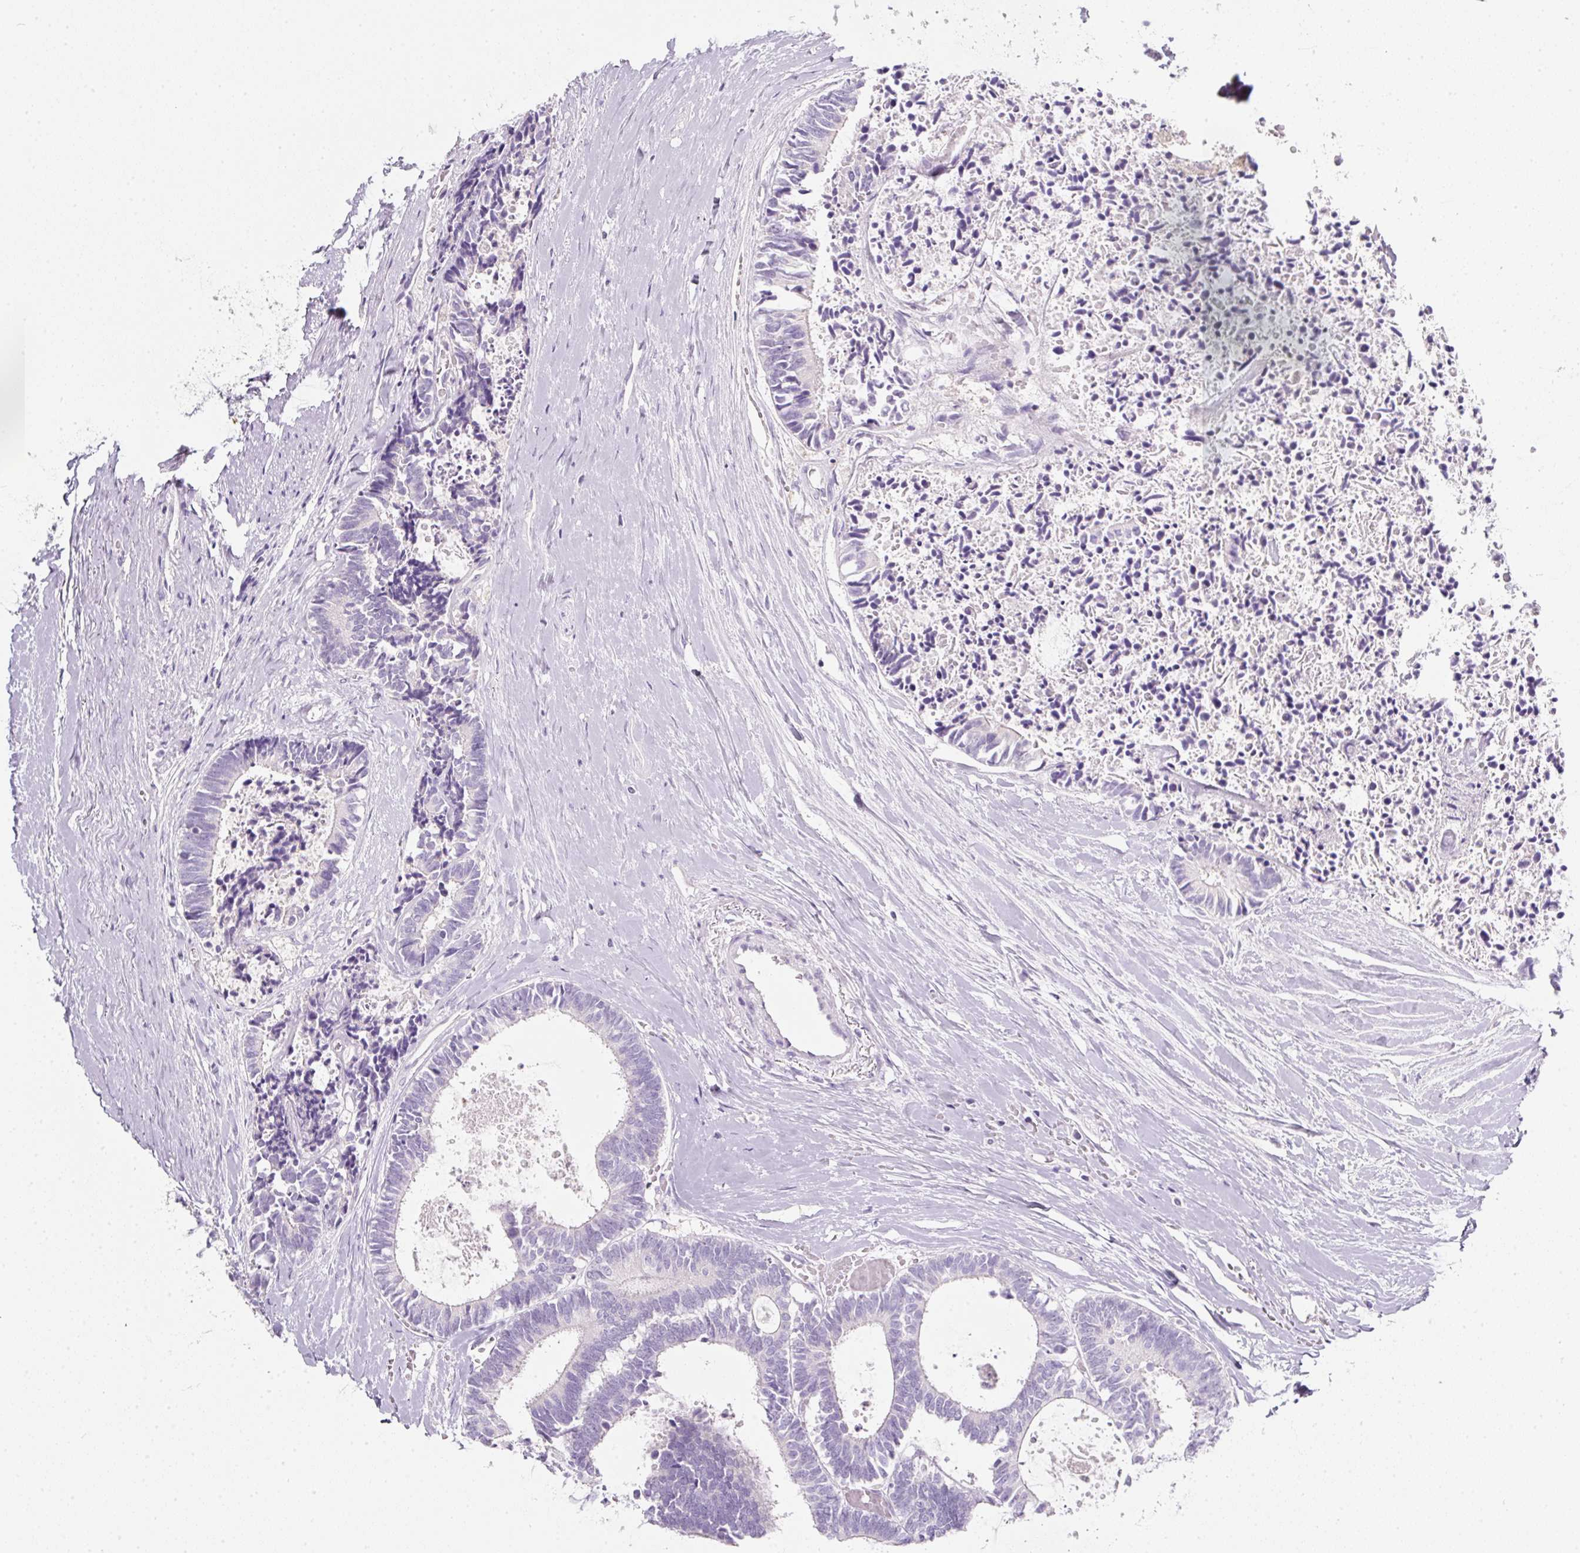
{"staining": {"intensity": "negative", "quantity": "none", "location": "none"}, "tissue": "colorectal cancer", "cell_type": "Tumor cells", "image_type": "cancer", "snomed": [{"axis": "morphology", "description": "Adenocarcinoma, NOS"}, {"axis": "topography", "description": "Colon"}, {"axis": "topography", "description": "Rectum"}], "caption": "Tumor cells show no significant staining in colorectal cancer (adenocarcinoma).", "gene": "SLC2A2", "patient": {"sex": "male", "age": 57}}